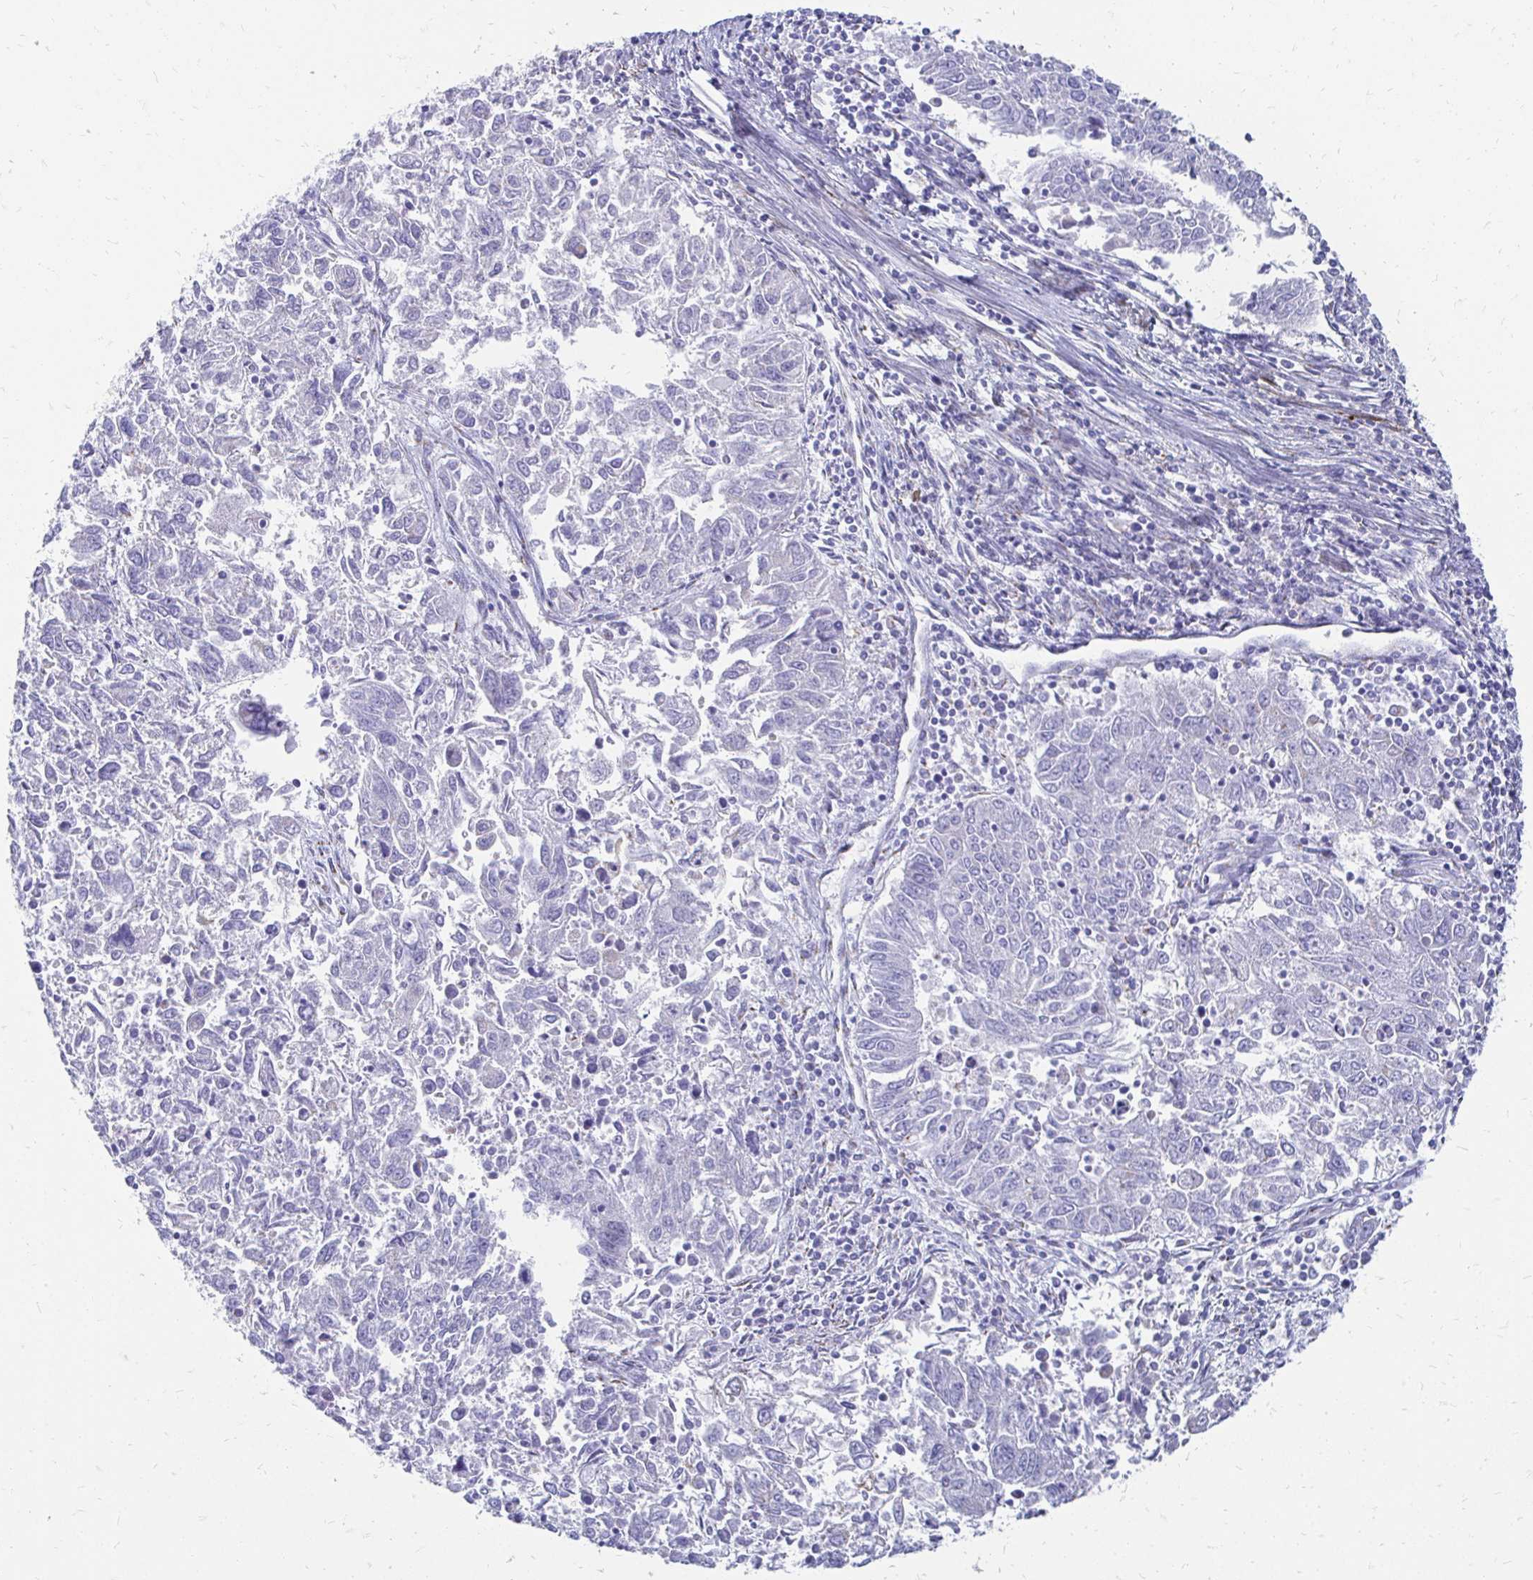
{"staining": {"intensity": "negative", "quantity": "none", "location": "none"}, "tissue": "endometrial cancer", "cell_type": "Tumor cells", "image_type": "cancer", "snomed": [{"axis": "morphology", "description": "Adenocarcinoma, NOS"}, {"axis": "topography", "description": "Endometrium"}], "caption": "An immunohistochemistry histopathology image of endometrial cancer (adenocarcinoma) is shown. There is no staining in tumor cells of endometrial cancer (adenocarcinoma).", "gene": "PAGE4", "patient": {"sex": "female", "age": 42}}